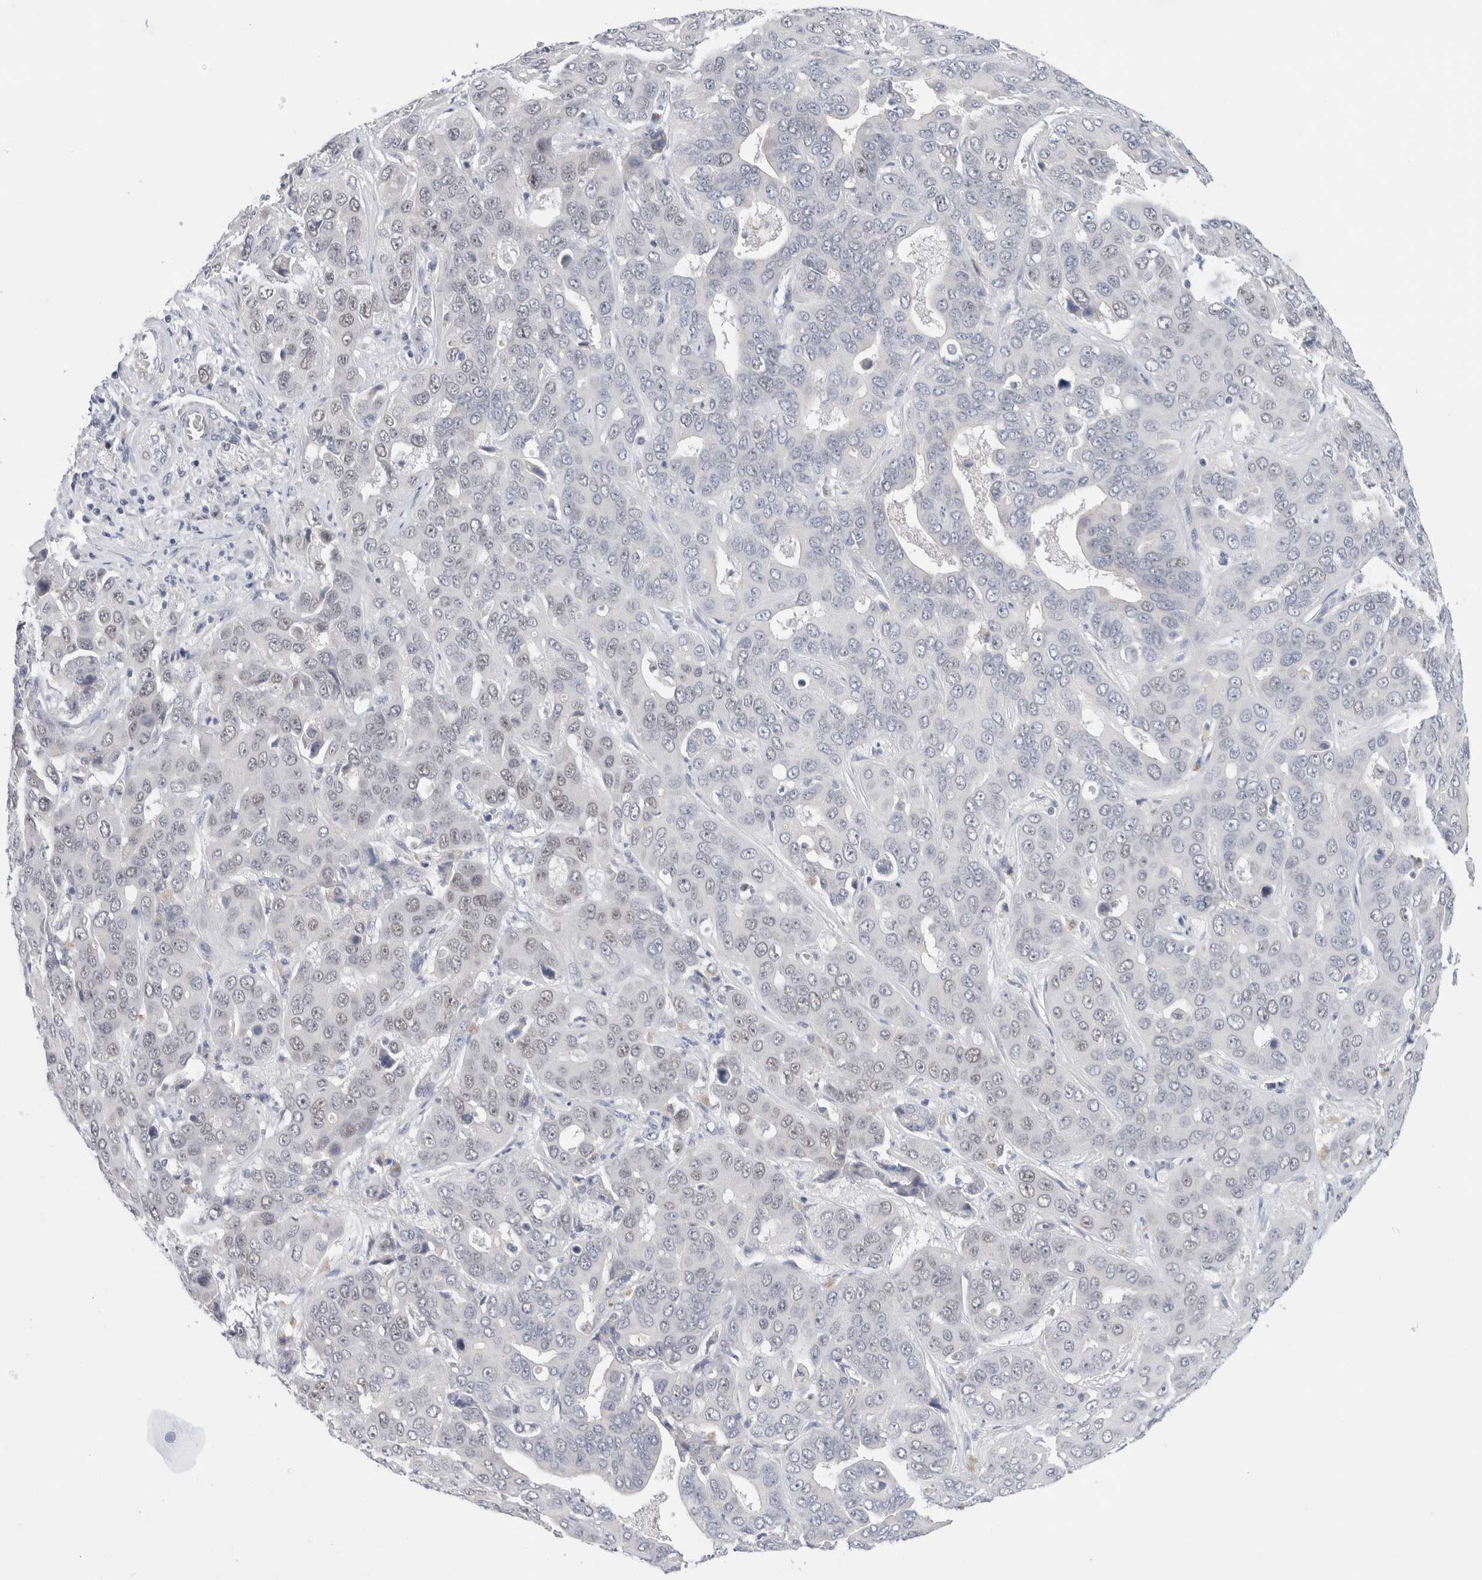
{"staining": {"intensity": "negative", "quantity": "none", "location": "none"}, "tissue": "liver cancer", "cell_type": "Tumor cells", "image_type": "cancer", "snomed": [{"axis": "morphology", "description": "Cholangiocarcinoma"}, {"axis": "topography", "description": "Liver"}], "caption": "IHC of human cholangiocarcinoma (liver) shows no positivity in tumor cells. The staining was performed using DAB to visualize the protein expression in brown, while the nuclei were stained in blue with hematoxylin (Magnification: 20x).", "gene": "KNL1", "patient": {"sex": "female", "age": 52}}